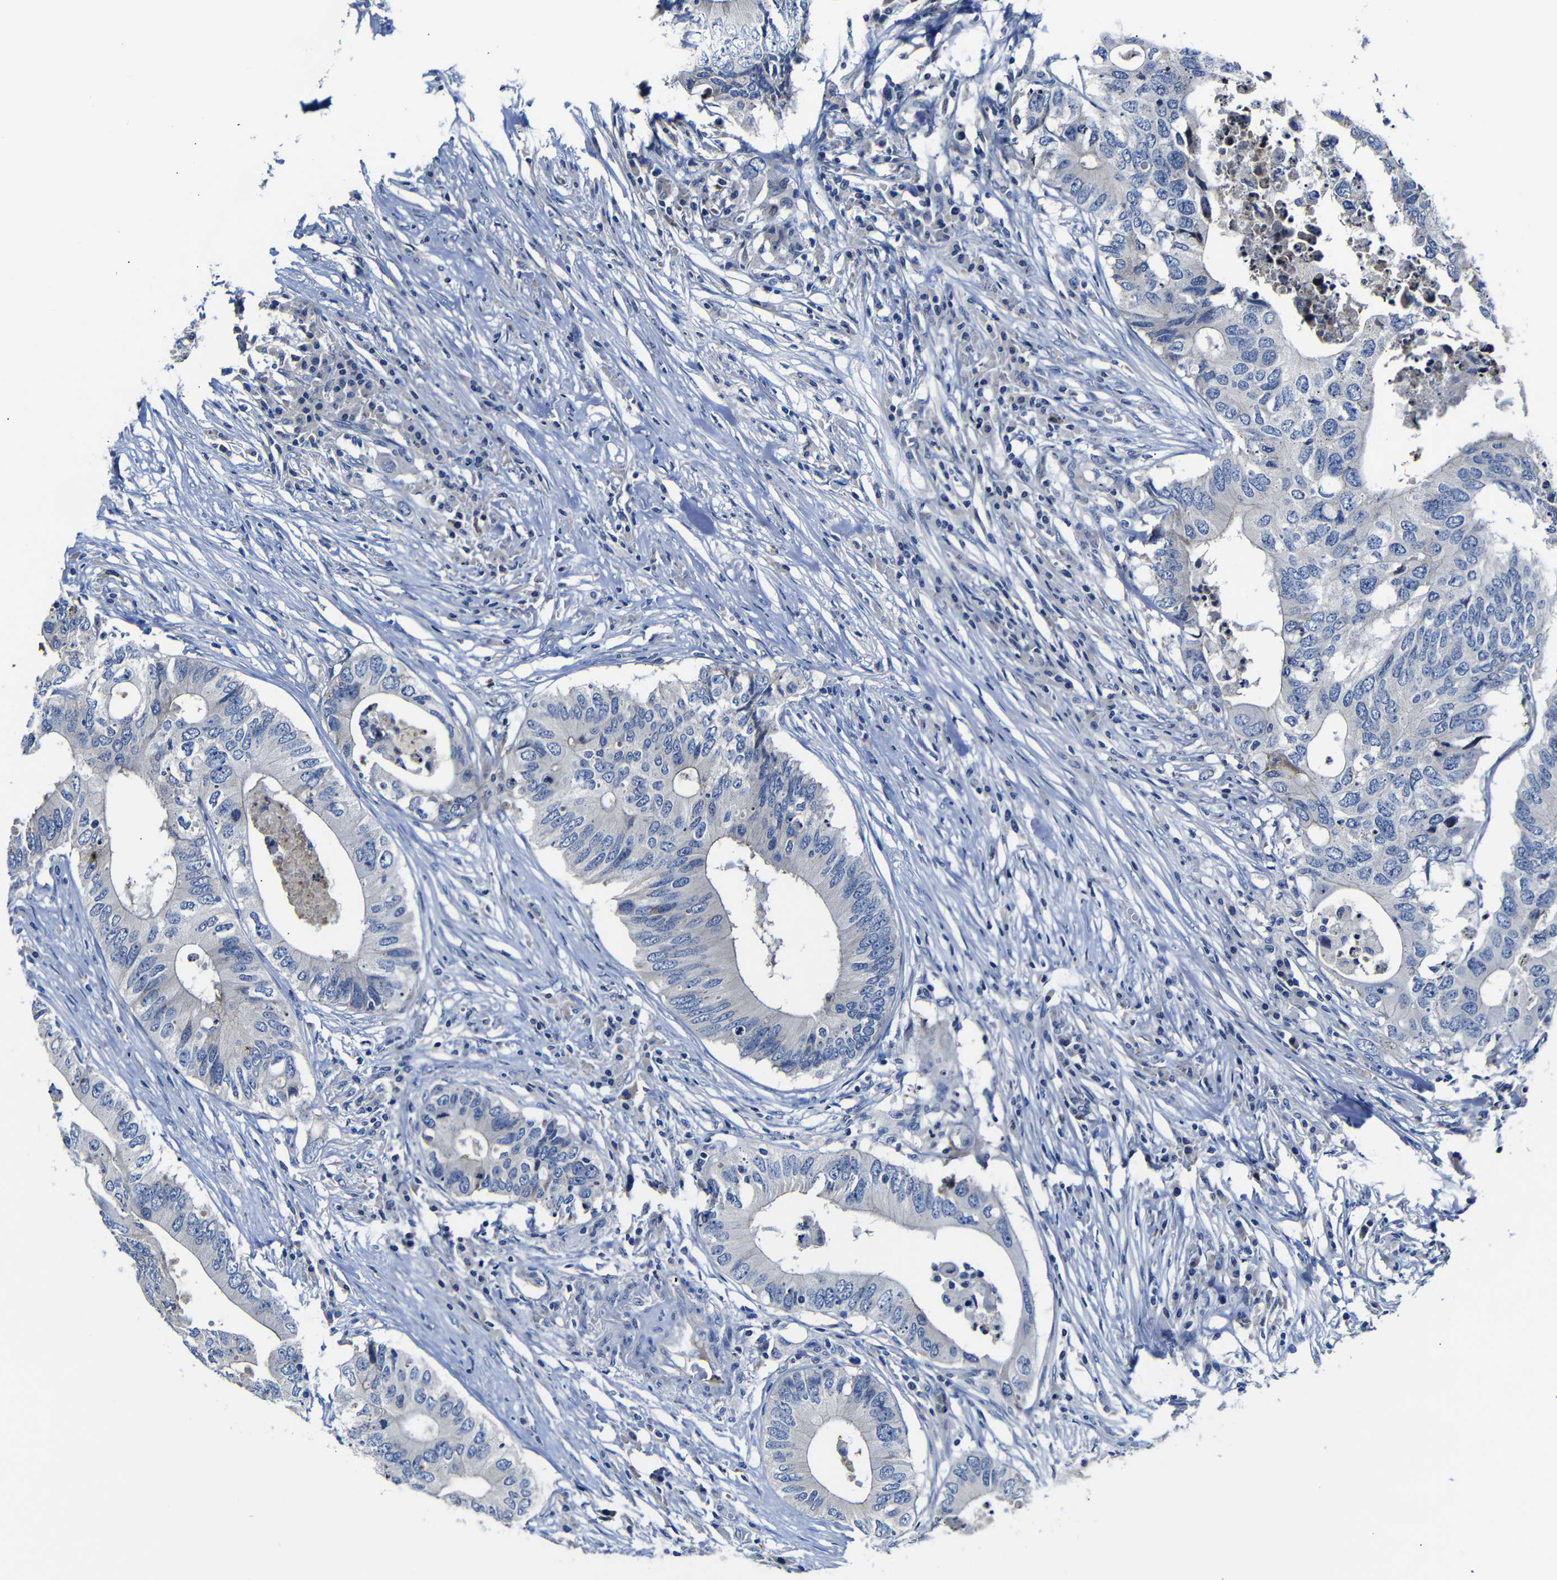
{"staining": {"intensity": "weak", "quantity": "<25%", "location": "cytoplasmic/membranous"}, "tissue": "colorectal cancer", "cell_type": "Tumor cells", "image_type": "cancer", "snomed": [{"axis": "morphology", "description": "Adenocarcinoma, NOS"}, {"axis": "topography", "description": "Colon"}], "caption": "High power microscopy histopathology image of an IHC photomicrograph of colorectal cancer (adenocarcinoma), revealing no significant positivity in tumor cells.", "gene": "AFDN", "patient": {"sex": "male", "age": 71}}